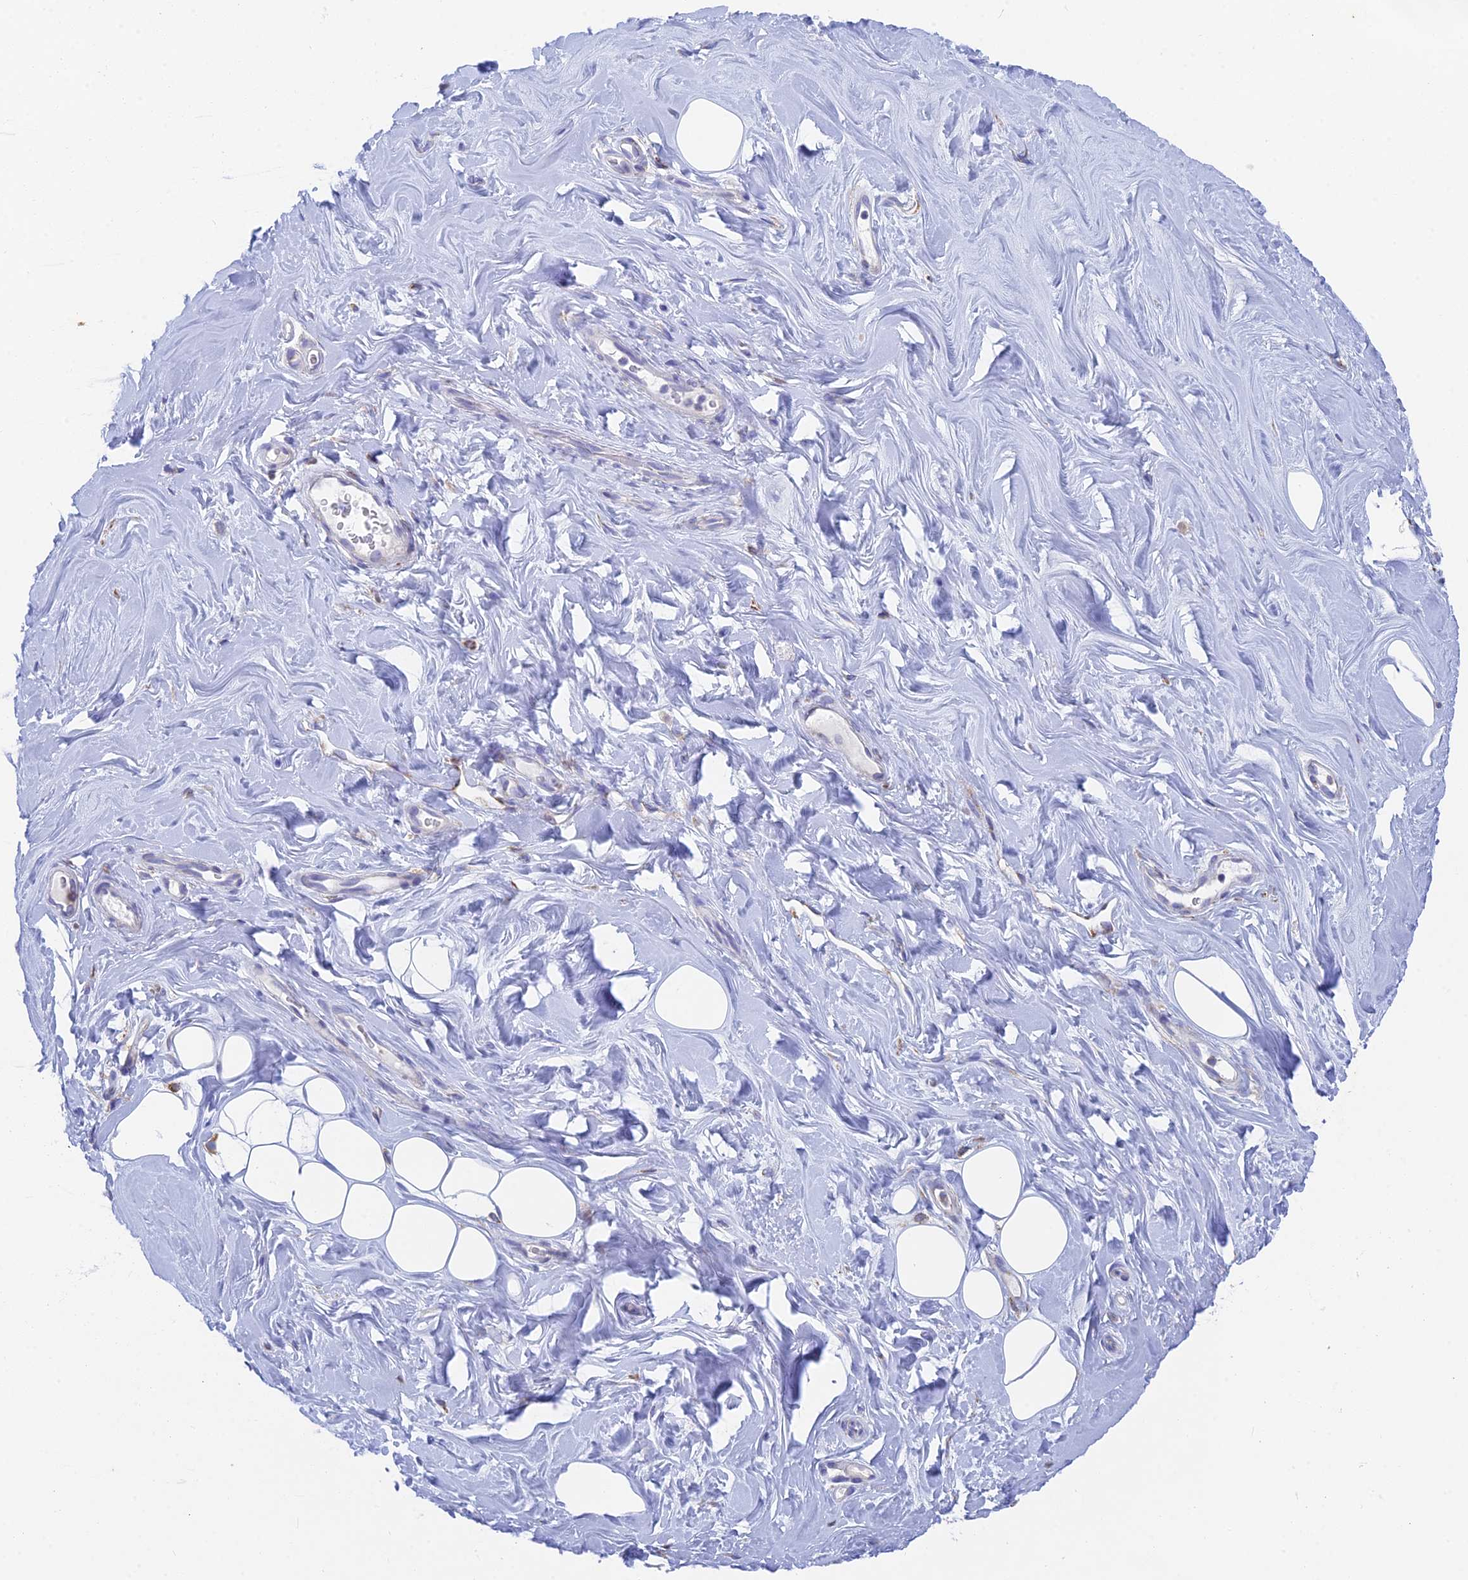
{"staining": {"intensity": "negative", "quantity": "none", "location": "none"}, "tissue": "adipose tissue", "cell_type": "Adipocytes", "image_type": "normal", "snomed": [{"axis": "morphology", "description": "Normal tissue, NOS"}, {"axis": "topography", "description": "Breast"}], "caption": "Immunohistochemistry photomicrograph of normal adipose tissue: human adipose tissue stained with DAB (3,3'-diaminobenzidine) reveals no significant protein expression in adipocytes.", "gene": "WDR35", "patient": {"sex": "female", "age": 26}}